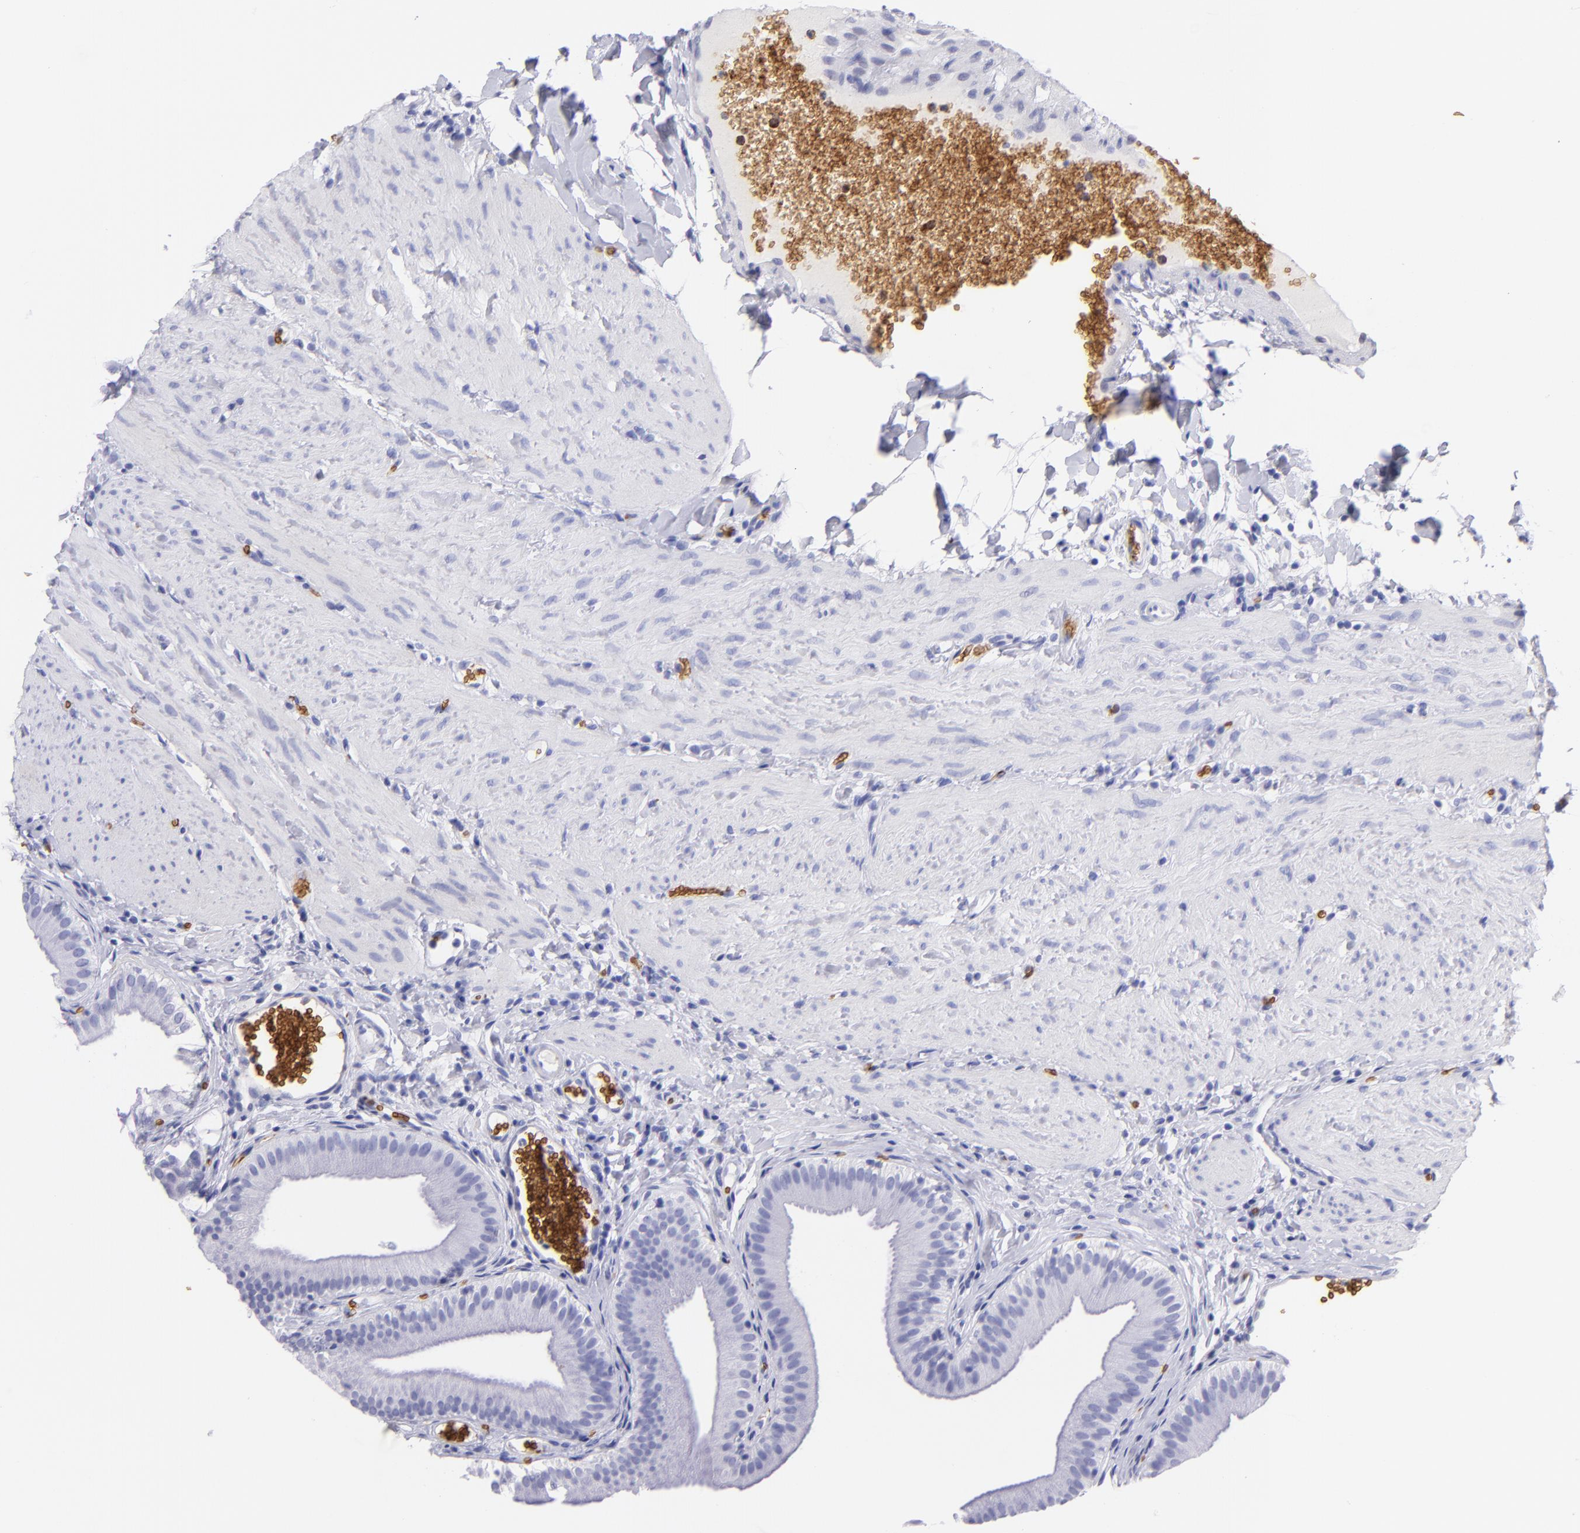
{"staining": {"intensity": "negative", "quantity": "none", "location": "none"}, "tissue": "gallbladder", "cell_type": "Glandular cells", "image_type": "normal", "snomed": [{"axis": "morphology", "description": "Normal tissue, NOS"}, {"axis": "topography", "description": "Gallbladder"}], "caption": "This is an immunohistochemistry histopathology image of benign human gallbladder. There is no staining in glandular cells.", "gene": "GYPA", "patient": {"sex": "female", "age": 24}}